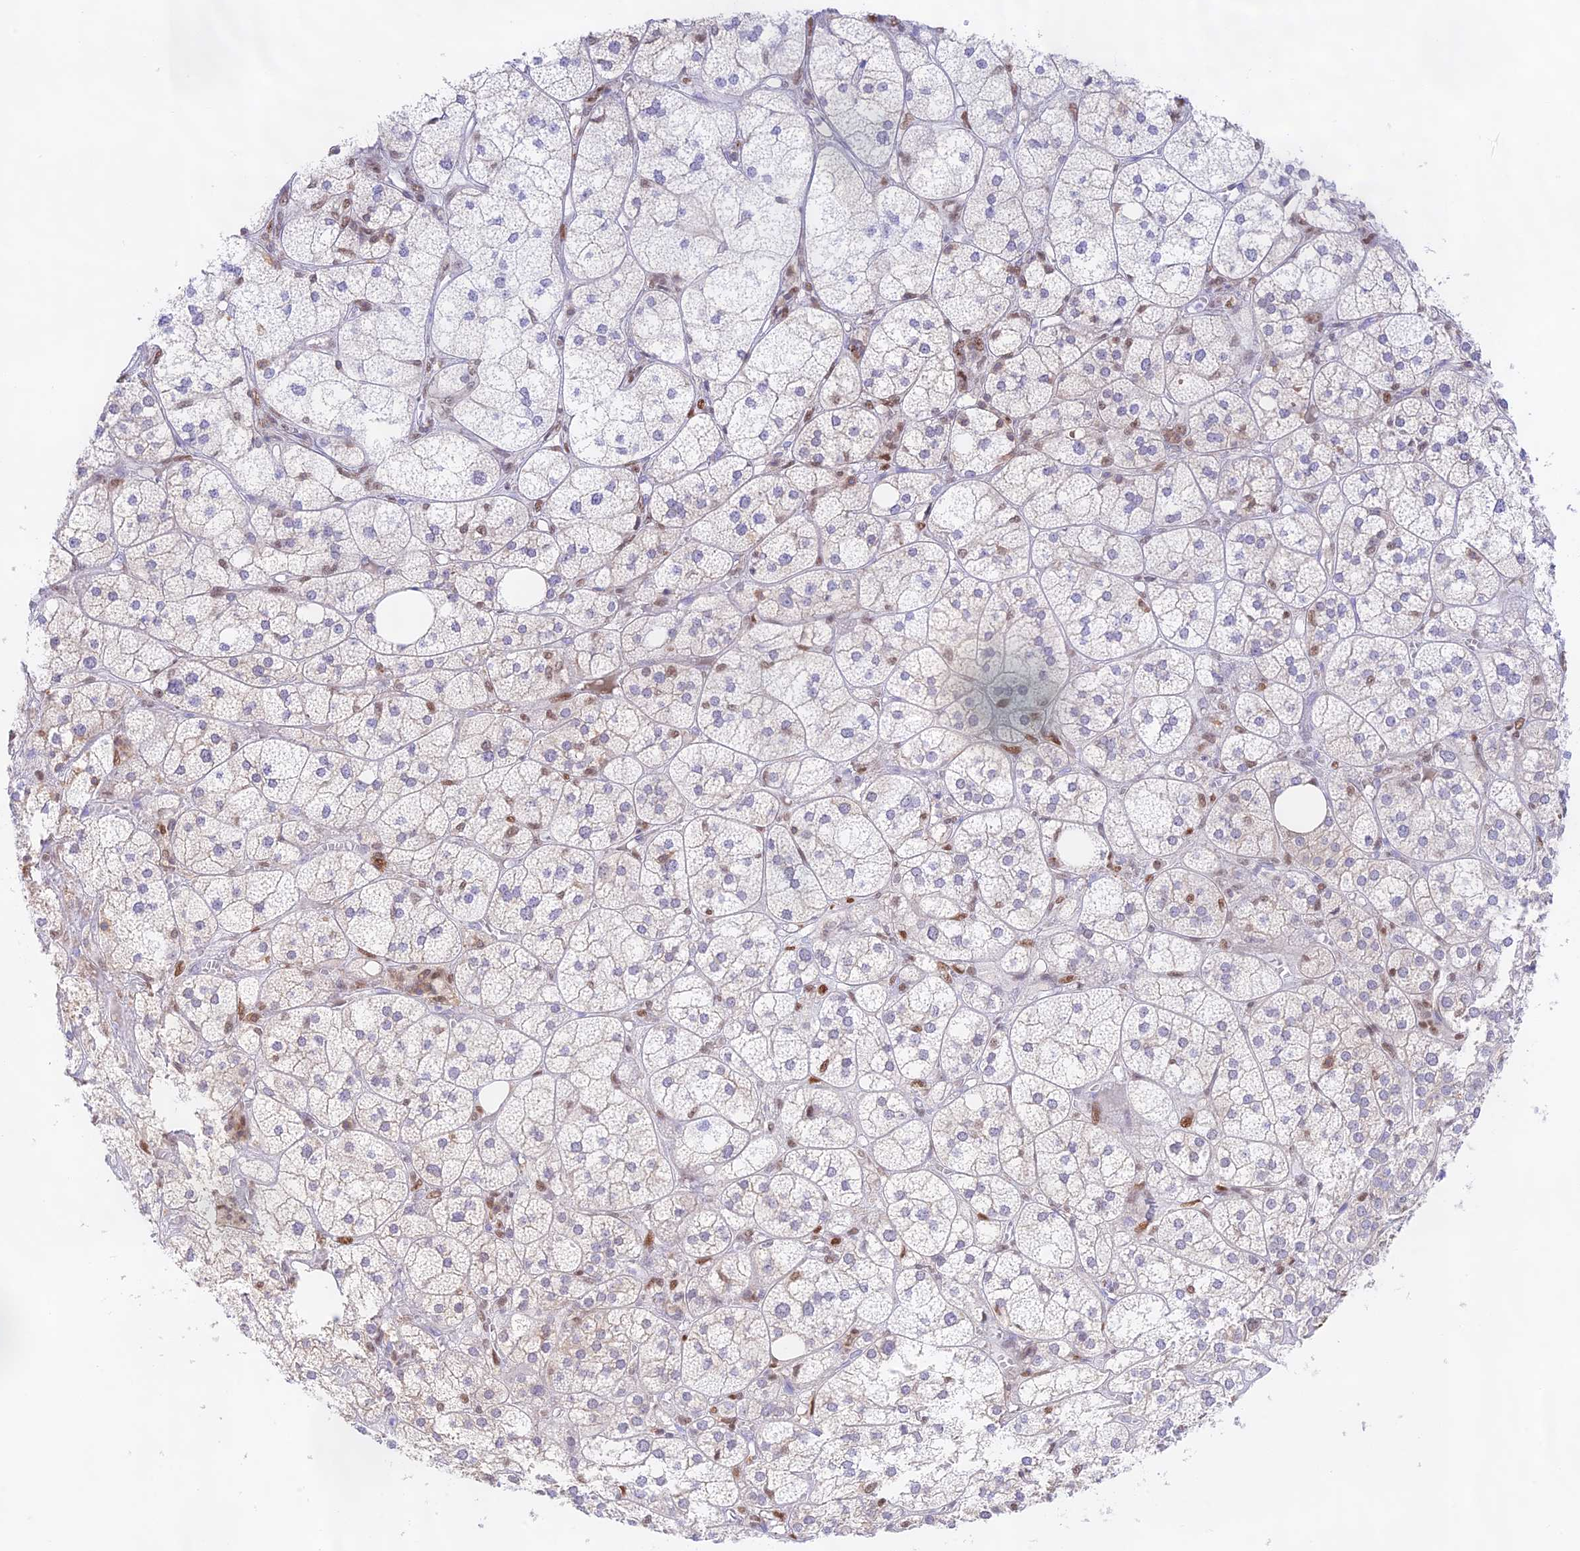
{"staining": {"intensity": "negative", "quantity": "none", "location": "none"}, "tissue": "adrenal gland", "cell_type": "Glandular cells", "image_type": "normal", "snomed": [{"axis": "morphology", "description": "Normal tissue, NOS"}, {"axis": "topography", "description": "Adrenal gland"}], "caption": "High power microscopy image of an IHC photomicrograph of benign adrenal gland, revealing no significant staining in glandular cells. Nuclei are stained in blue.", "gene": "DENND1C", "patient": {"sex": "female", "age": 61}}